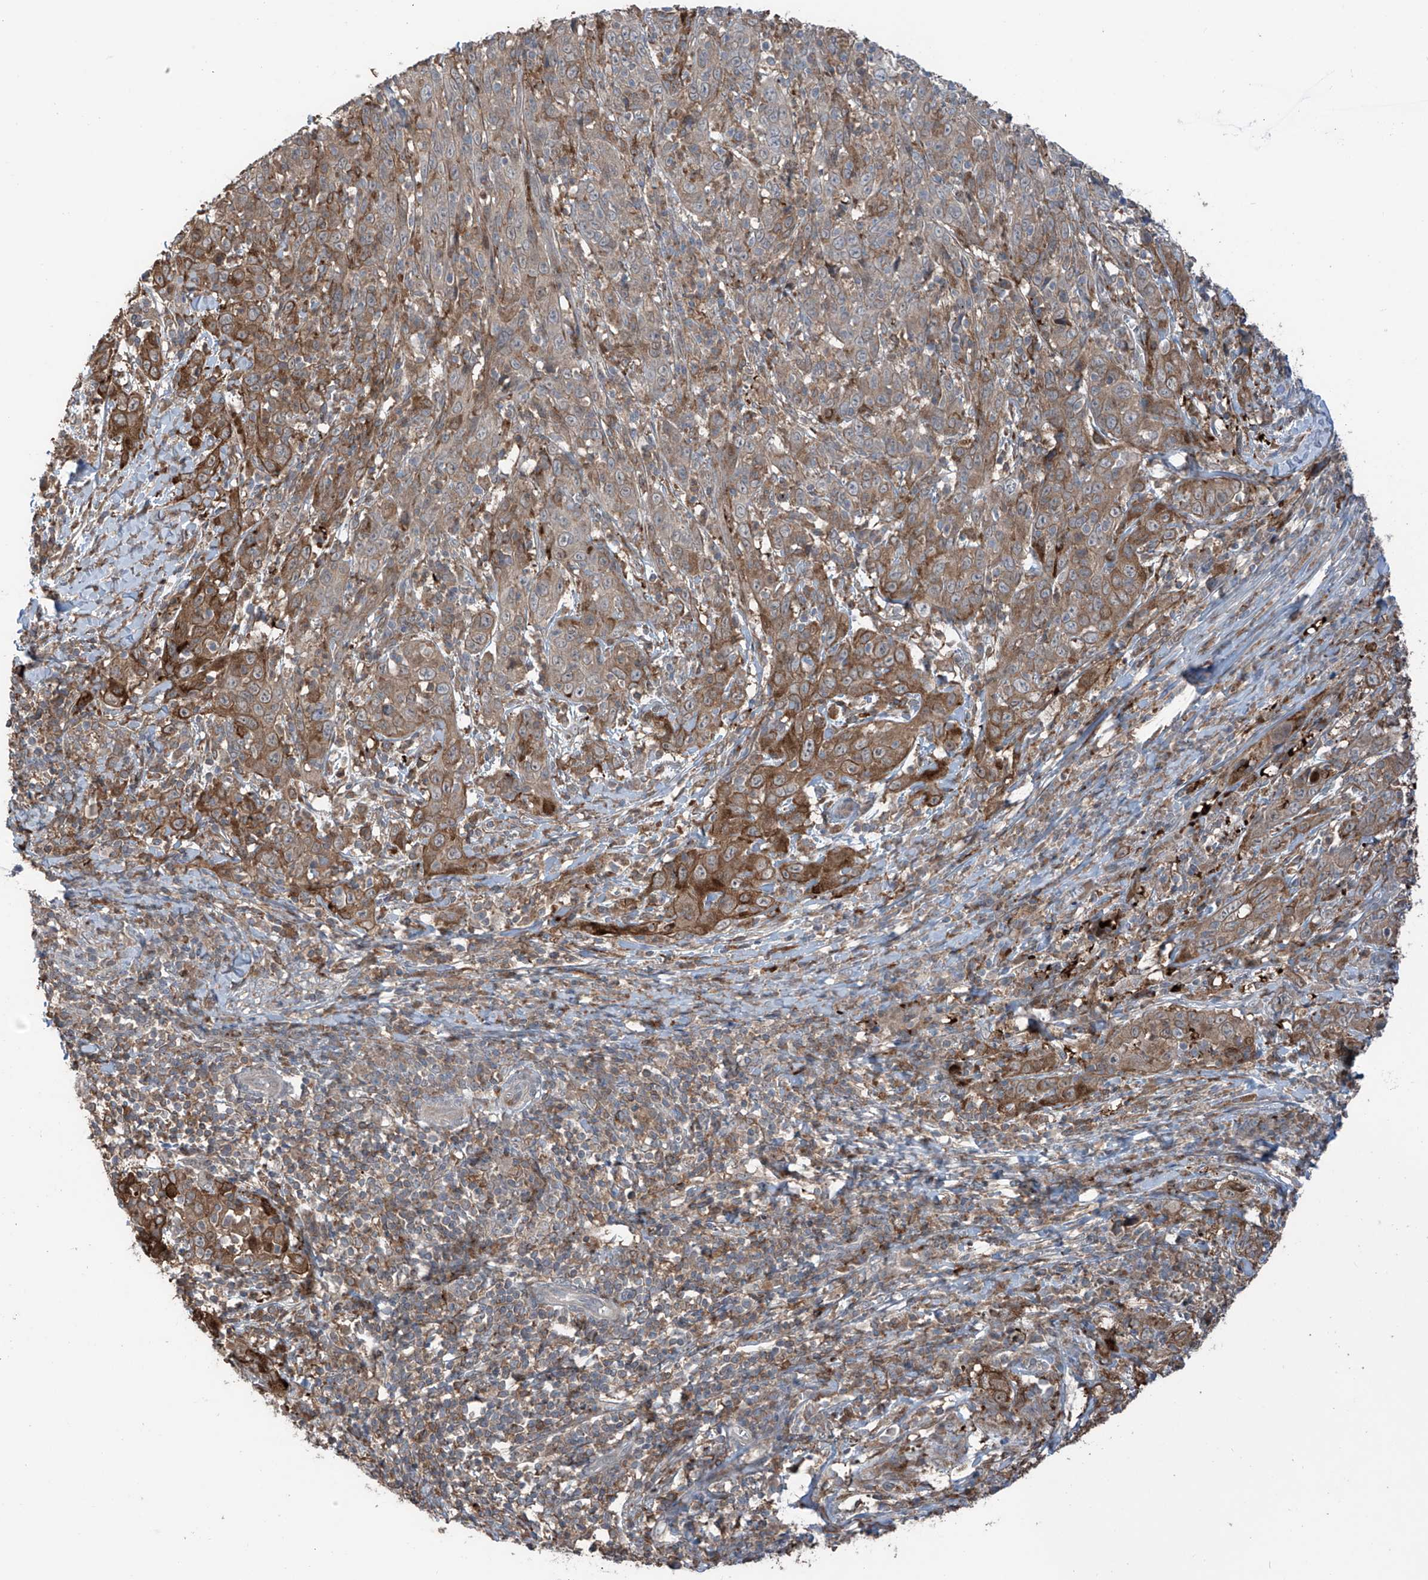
{"staining": {"intensity": "moderate", "quantity": ">75%", "location": "cytoplasmic/membranous"}, "tissue": "cervical cancer", "cell_type": "Tumor cells", "image_type": "cancer", "snomed": [{"axis": "morphology", "description": "Squamous cell carcinoma, NOS"}, {"axis": "topography", "description": "Cervix"}], "caption": "Immunohistochemical staining of squamous cell carcinoma (cervical) demonstrates moderate cytoplasmic/membranous protein staining in approximately >75% of tumor cells. The staining is performed using DAB brown chromogen to label protein expression. The nuclei are counter-stained blue using hematoxylin.", "gene": "SAMD3", "patient": {"sex": "female", "age": 46}}